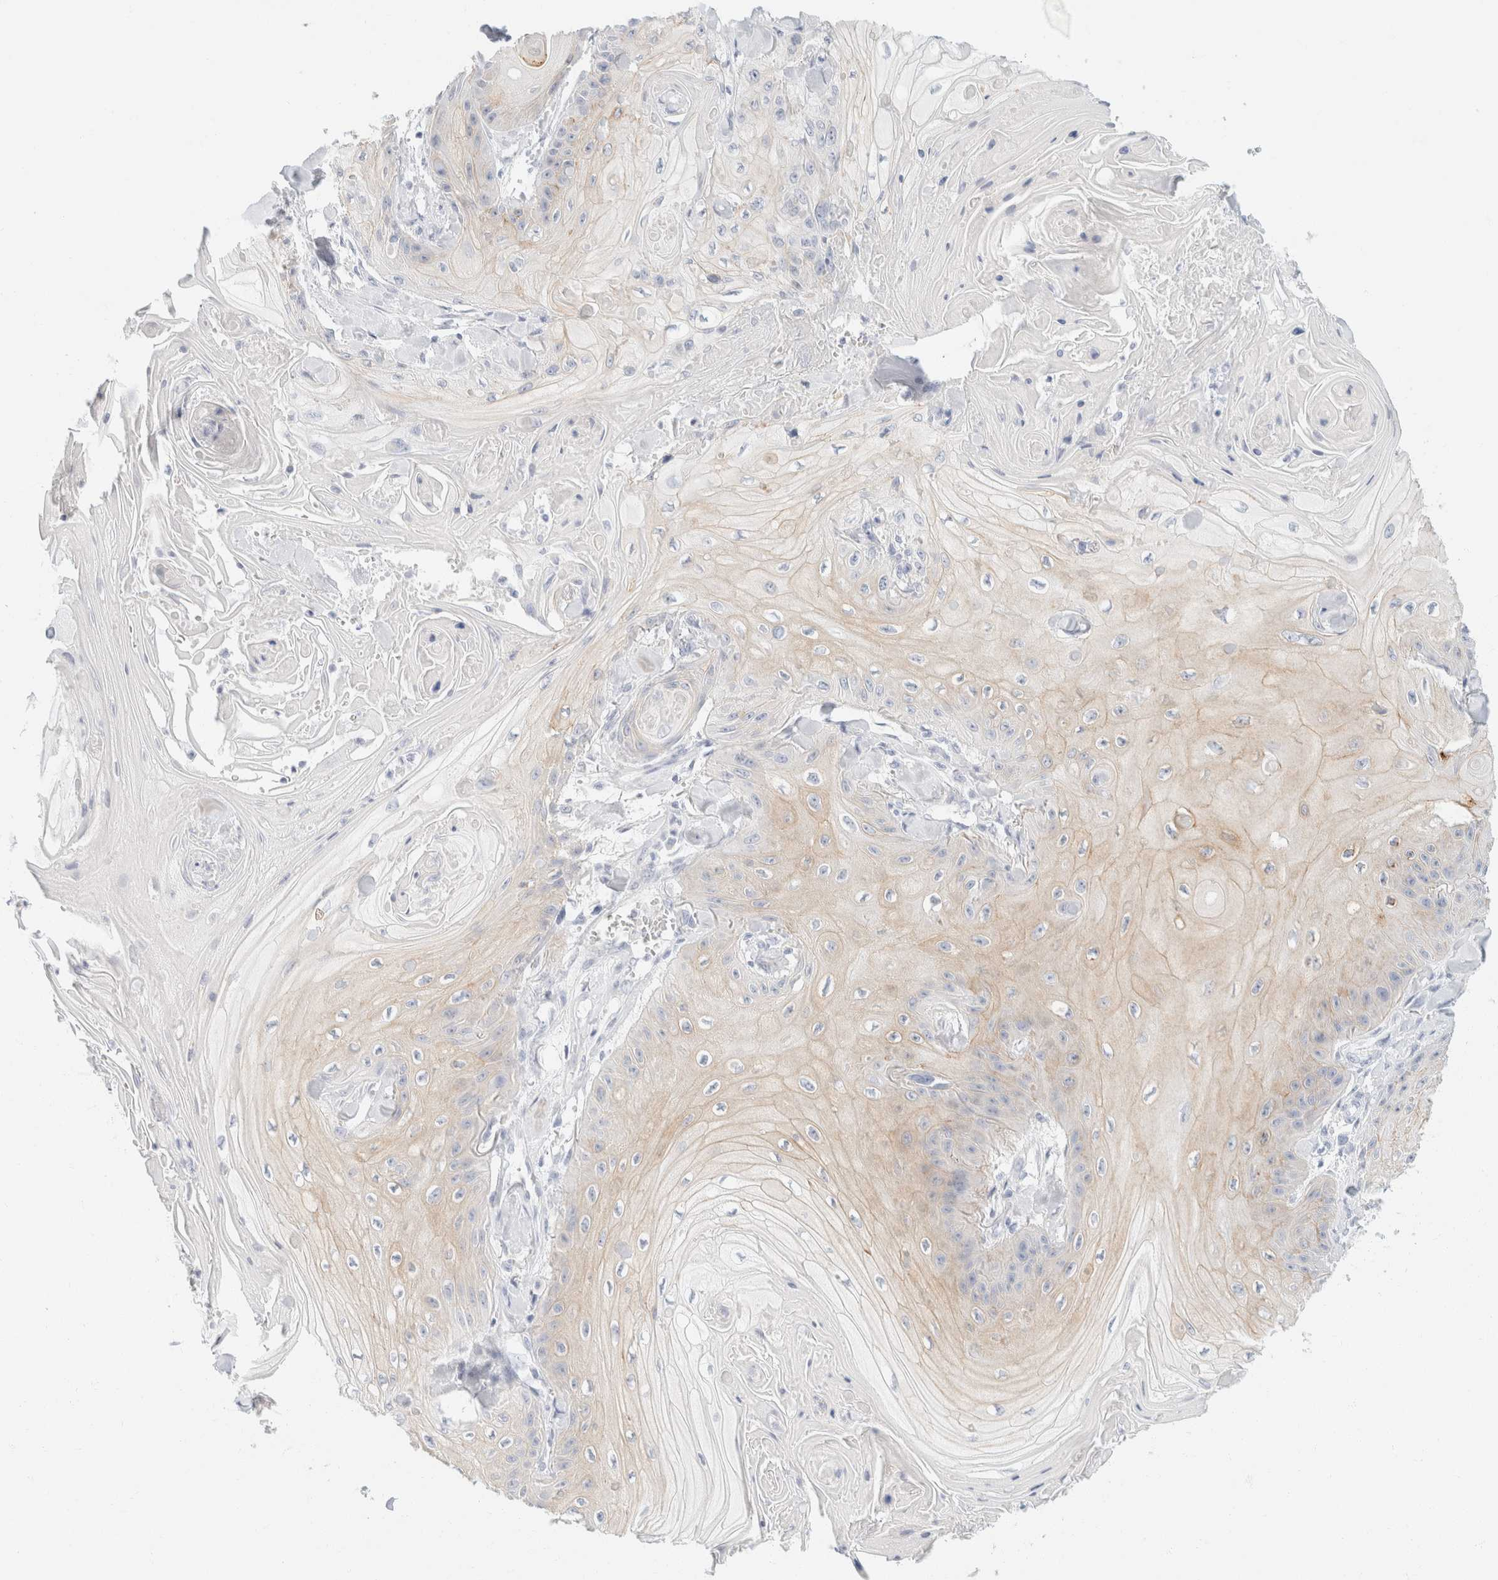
{"staining": {"intensity": "weak", "quantity": "<25%", "location": "cytoplasmic/membranous"}, "tissue": "skin cancer", "cell_type": "Tumor cells", "image_type": "cancer", "snomed": [{"axis": "morphology", "description": "Squamous cell carcinoma, NOS"}, {"axis": "topography", "description": "Skin"}], "caption": "A histopathology image of human squamous cell carcinoma (skin) is negative for staining in tumor cells. (Stains: DAB immunohistochemistry (IHC) with hematoxylin counter stain, Microscopy: brightfield microscopy at high magnification).", "gene": "KRT20", "patient": {"sex": "male", "age": 74}}